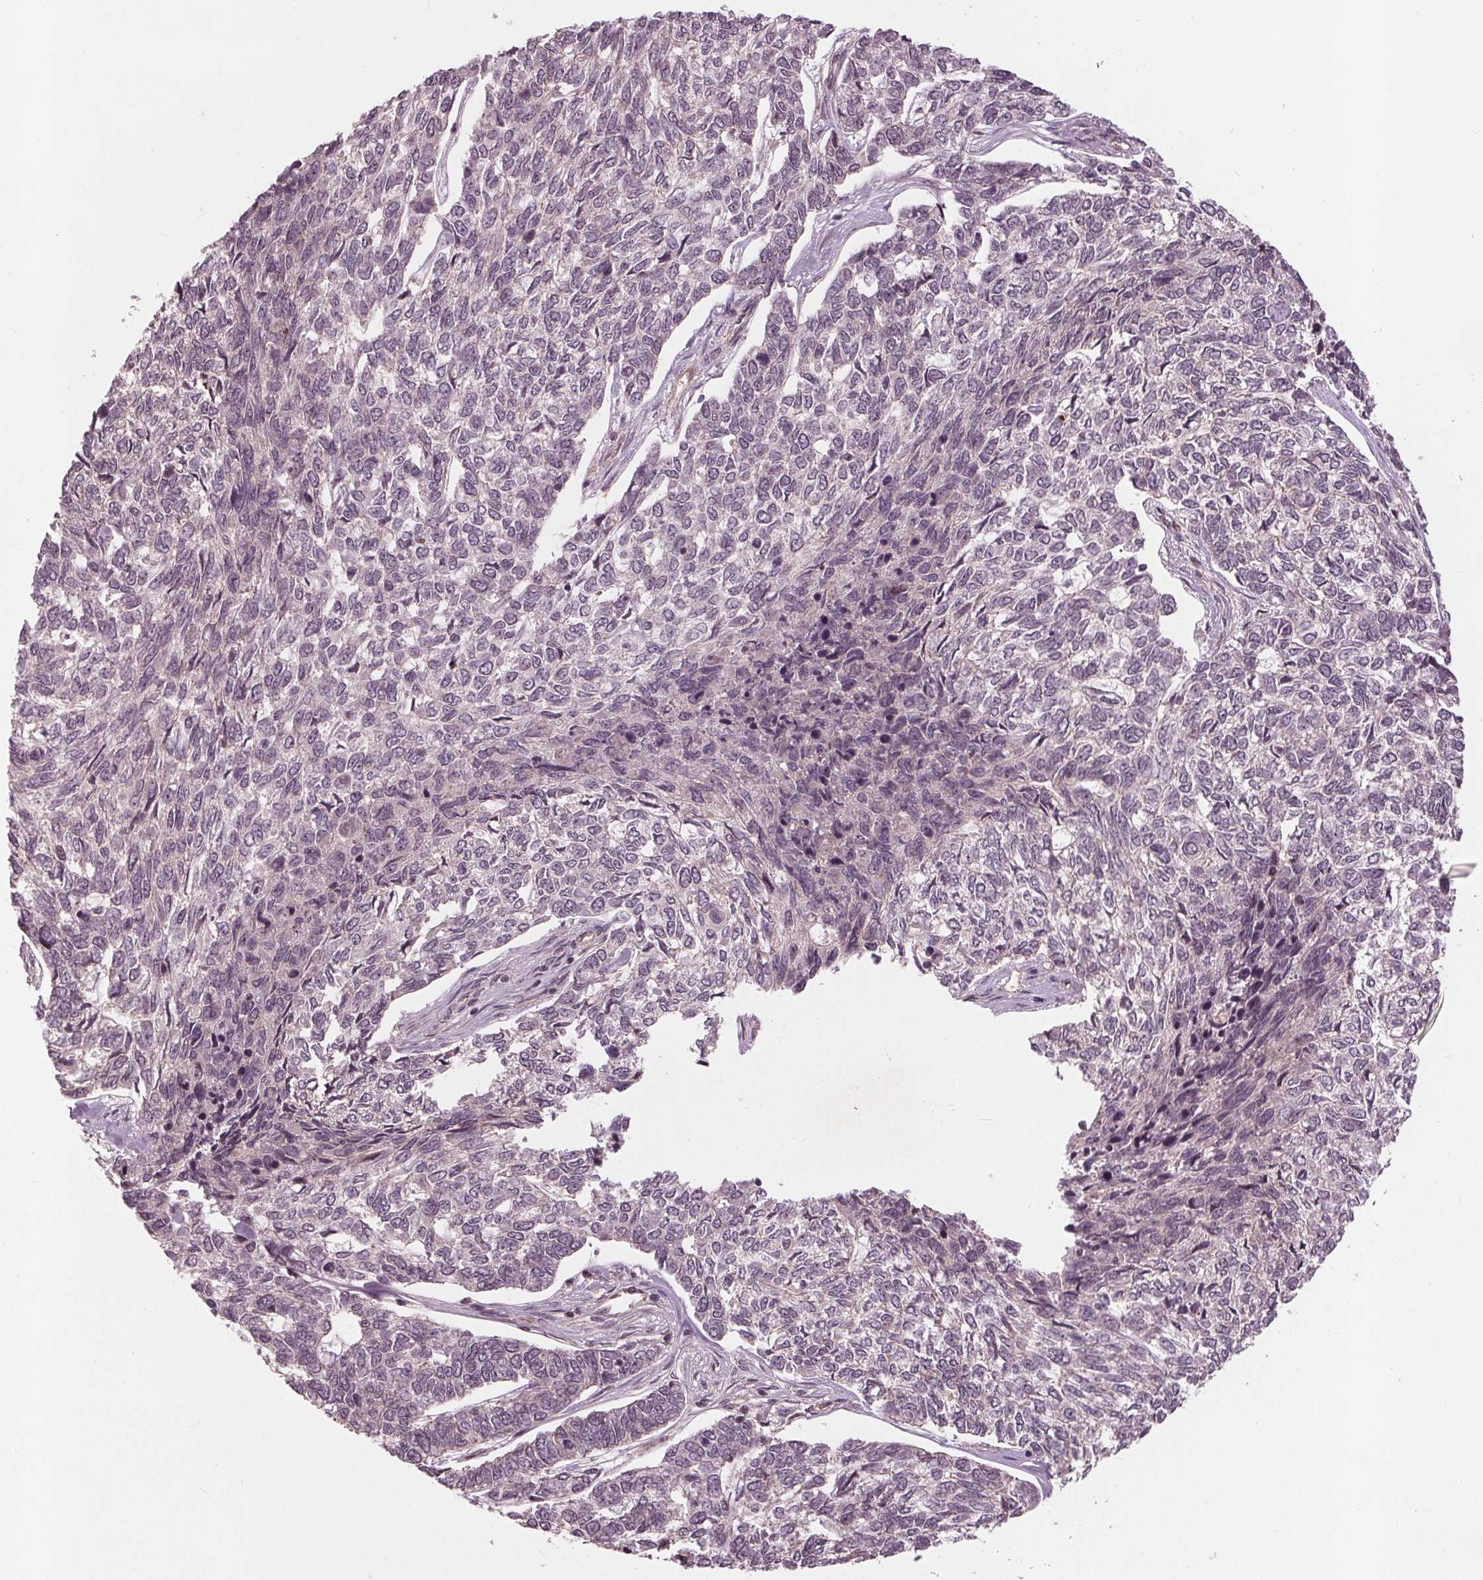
{"staining": {"intensity": "negative", "quantity": "none", "location": "none"}, "tissue": "skin cancer", "cell_type": "Tumor cells", "image_type": "cancer", "snomed": [{"axis": "morphology", "description": "Basal cell carcinoma"}, {"axis": "topography", "description": "Skin"}], "caption": "Tumor cells are negative for protein expression in human skin cancer (basal cell carcinoma).", "gene": "BTBD1", "patient": {"sex": "female", "age": 65}}